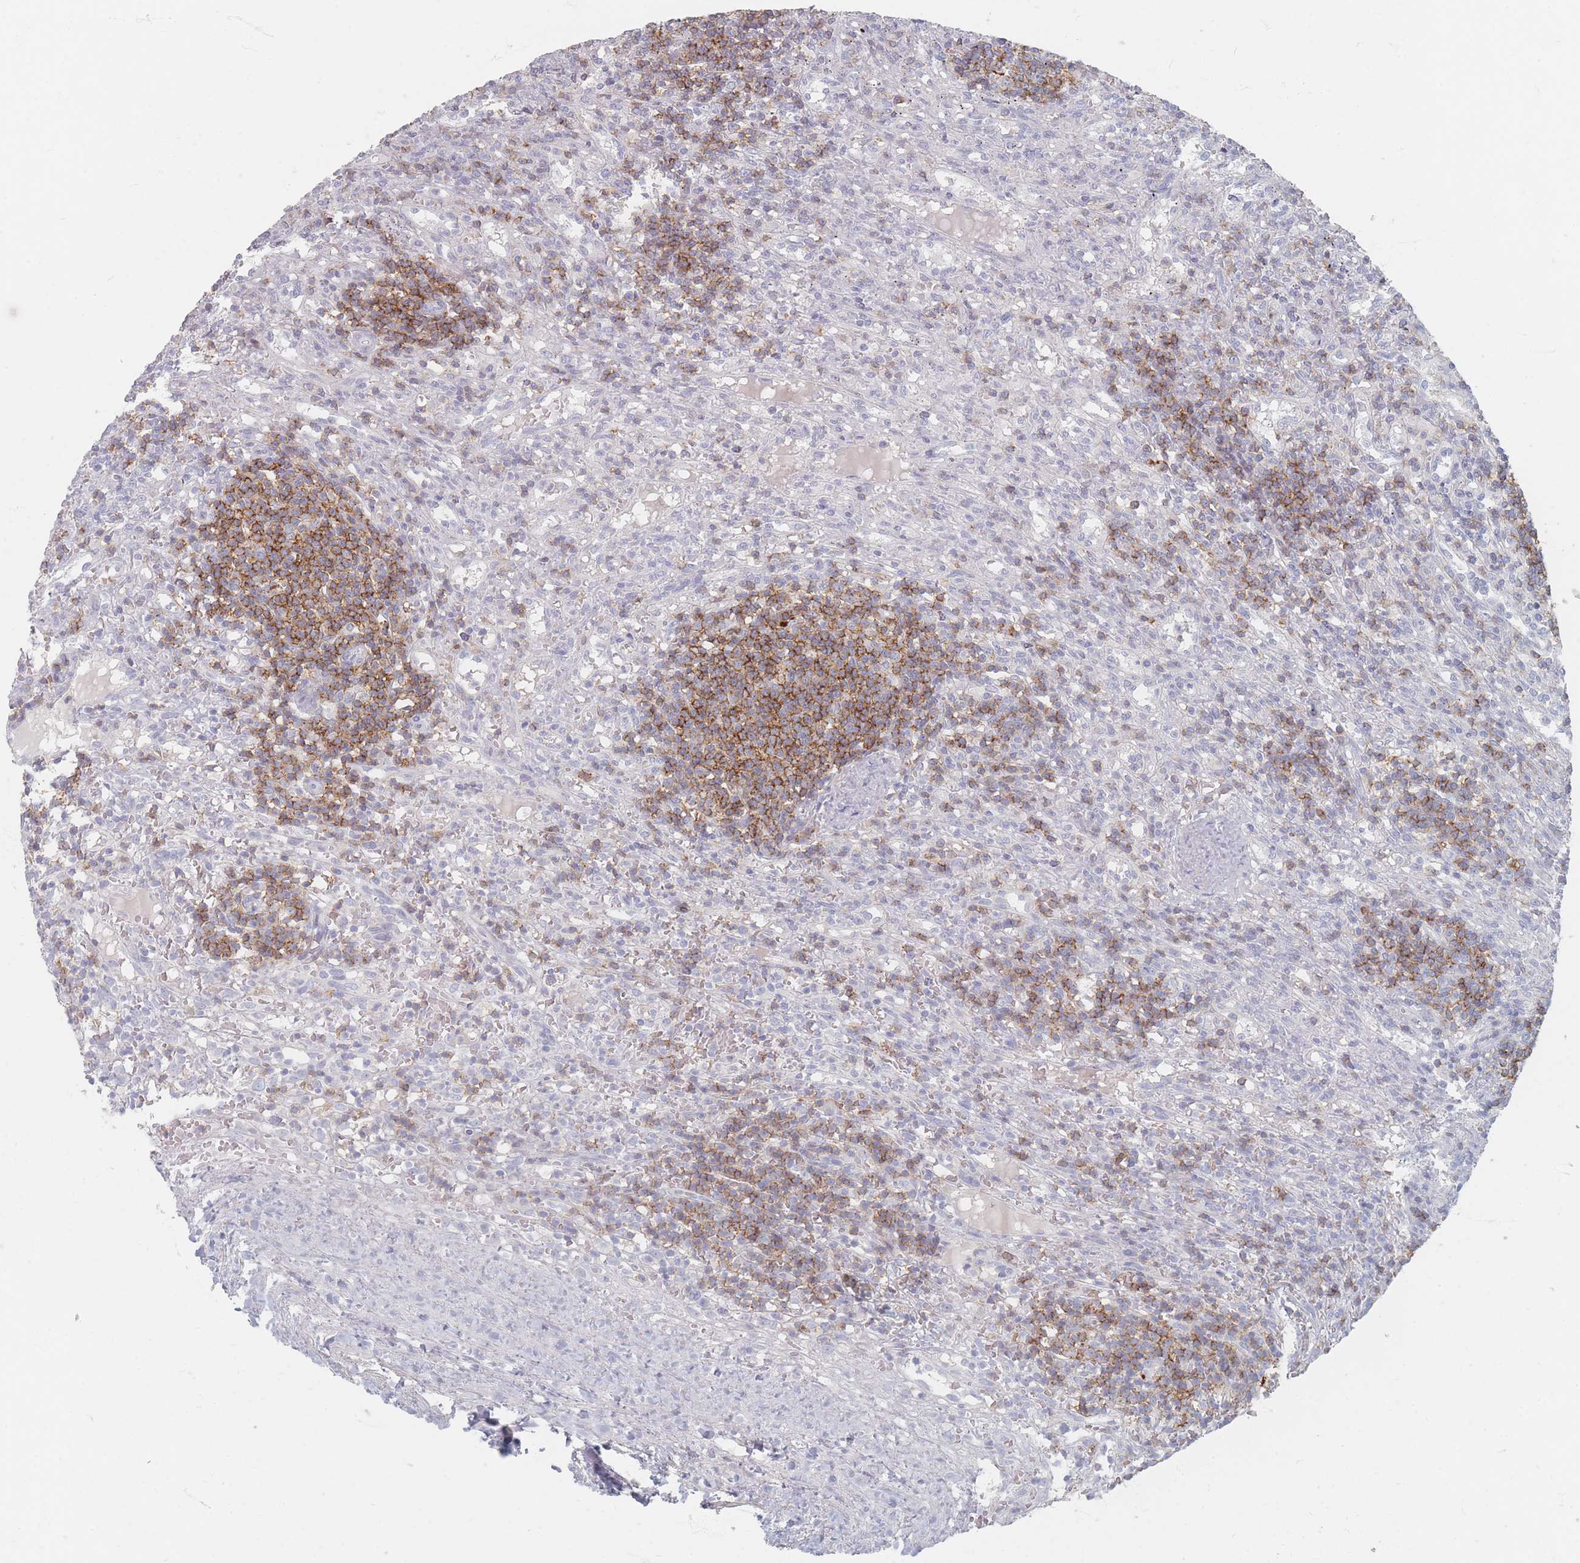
{"staining": {"intensity": "moderate", "quantity": "25%-75%", "location": "cytoplasmic/membranous"}, "tissue": "lymphoma", "cell_type": "Tumor cells", "image_type": "cancer", "snomed": [{"axis": "morphology", "description": "Malignant lymphoma, non-Hodgkin's type, Low grade"}, {"axis": "topography", "description": "Spleen"}], "caption": "A brown stain shows moderate cytoplasmic/membranous positivity of a protein in human lymphoma tumor cells.", "gene": "CD37", "patient": {"sex": "male", "age": 76}}